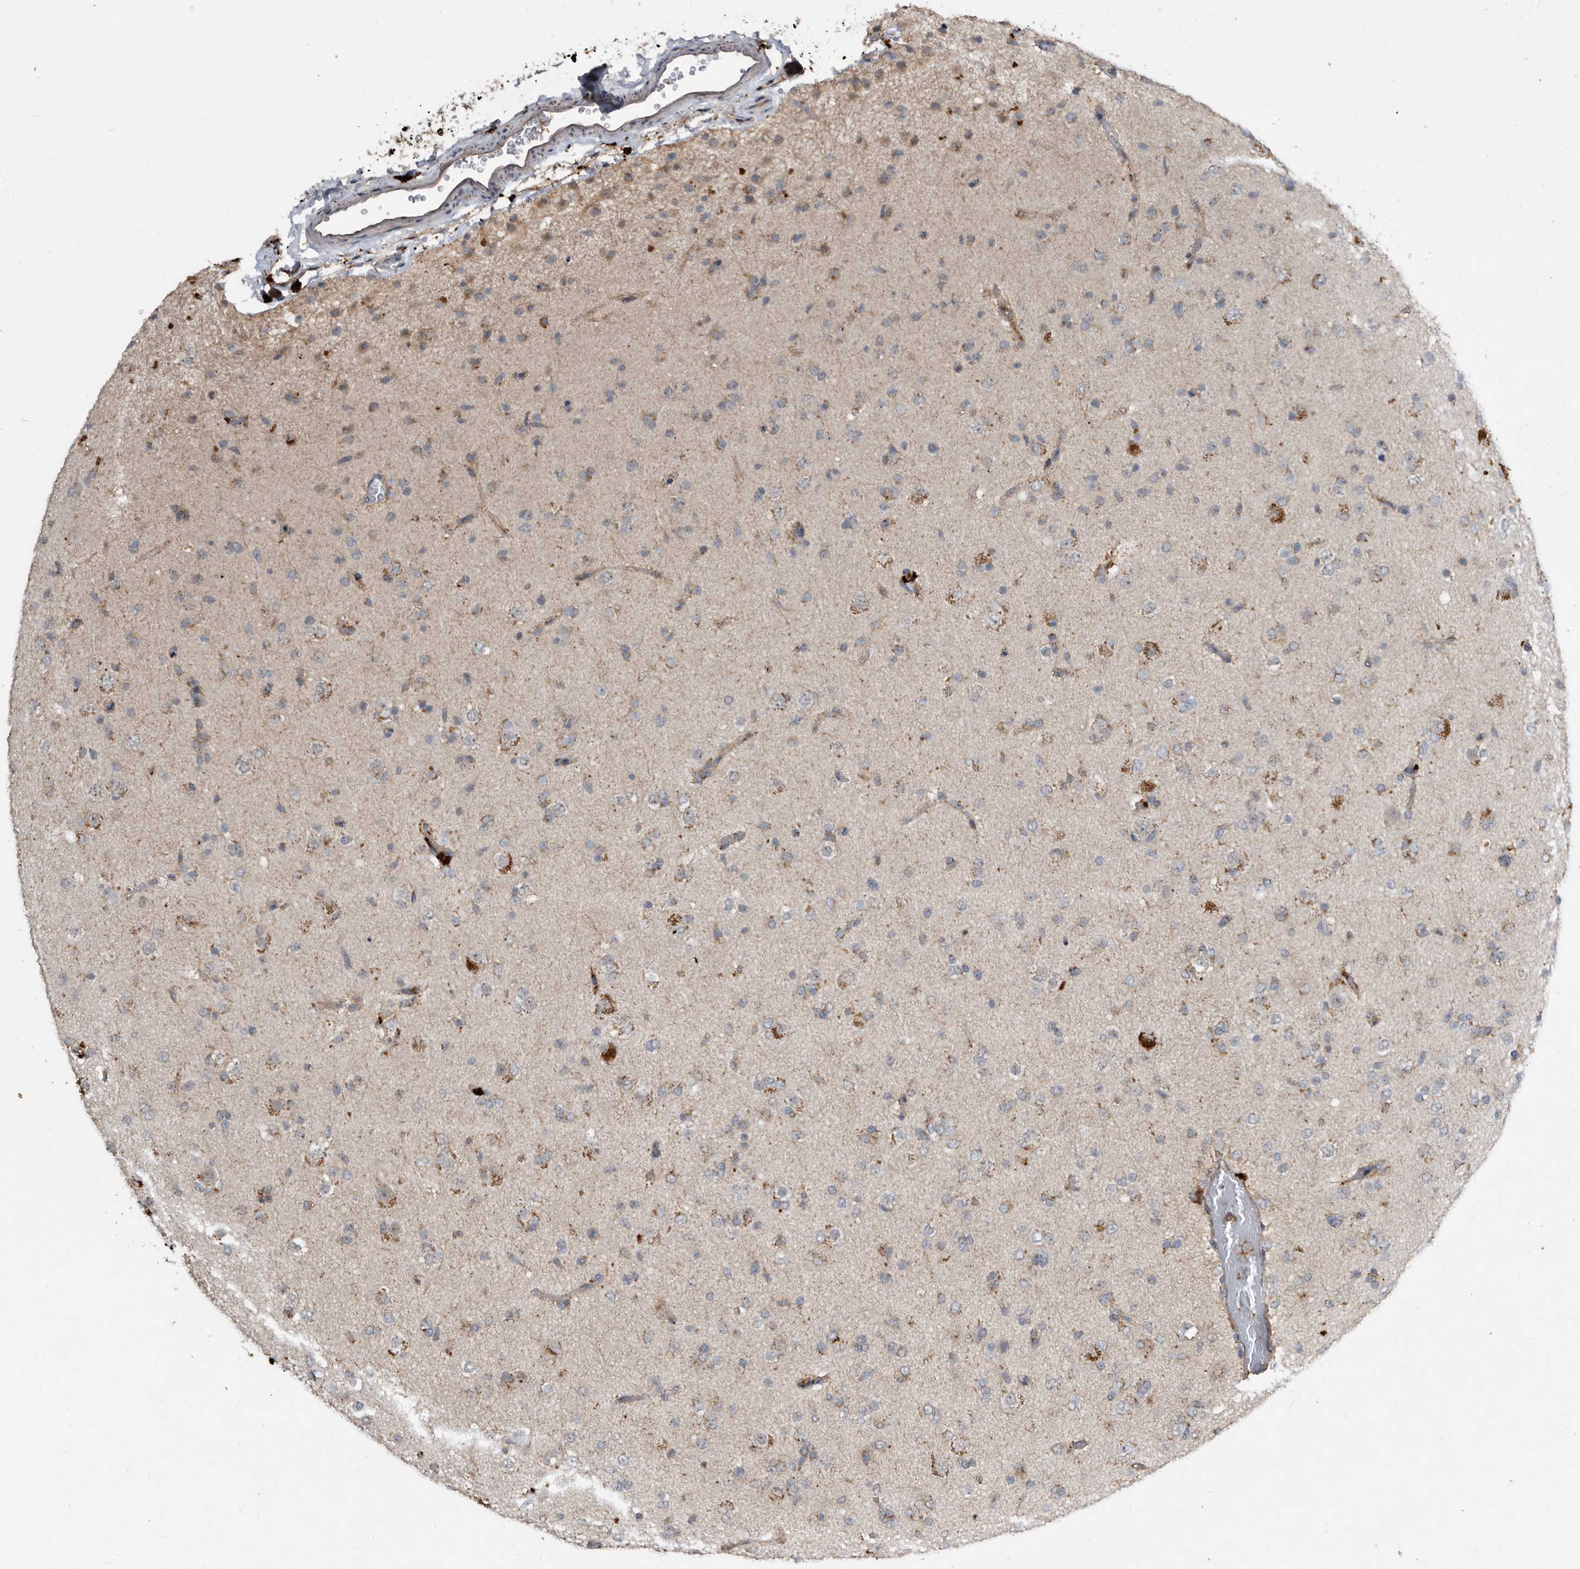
{"staining": {"intensity": "moderate", "quantity": "<25%", "location": "cytoplasmic/membranous"}, "tissue": "glioma", "cell_type": "Tumor cells", "image_type": "cancer", "snomed": [{"axis": "morphology", "description": "Glioma, malignant, Low grade"}, {"axis": "topography", "description": "Brain"}], "caption": "Low-grade glioma (malignant) was stained to show a protein in brown. There is low levels of moderate cytoplasmic/membranous staining in approximately <25% of tumor cells. The staining is performed using DAB brown chromogen to label protein expression. The nuclei are counter-stained blue using hematoxylin.", "gene": "PI15", "patient": {"sex": "male", "age": 65}}